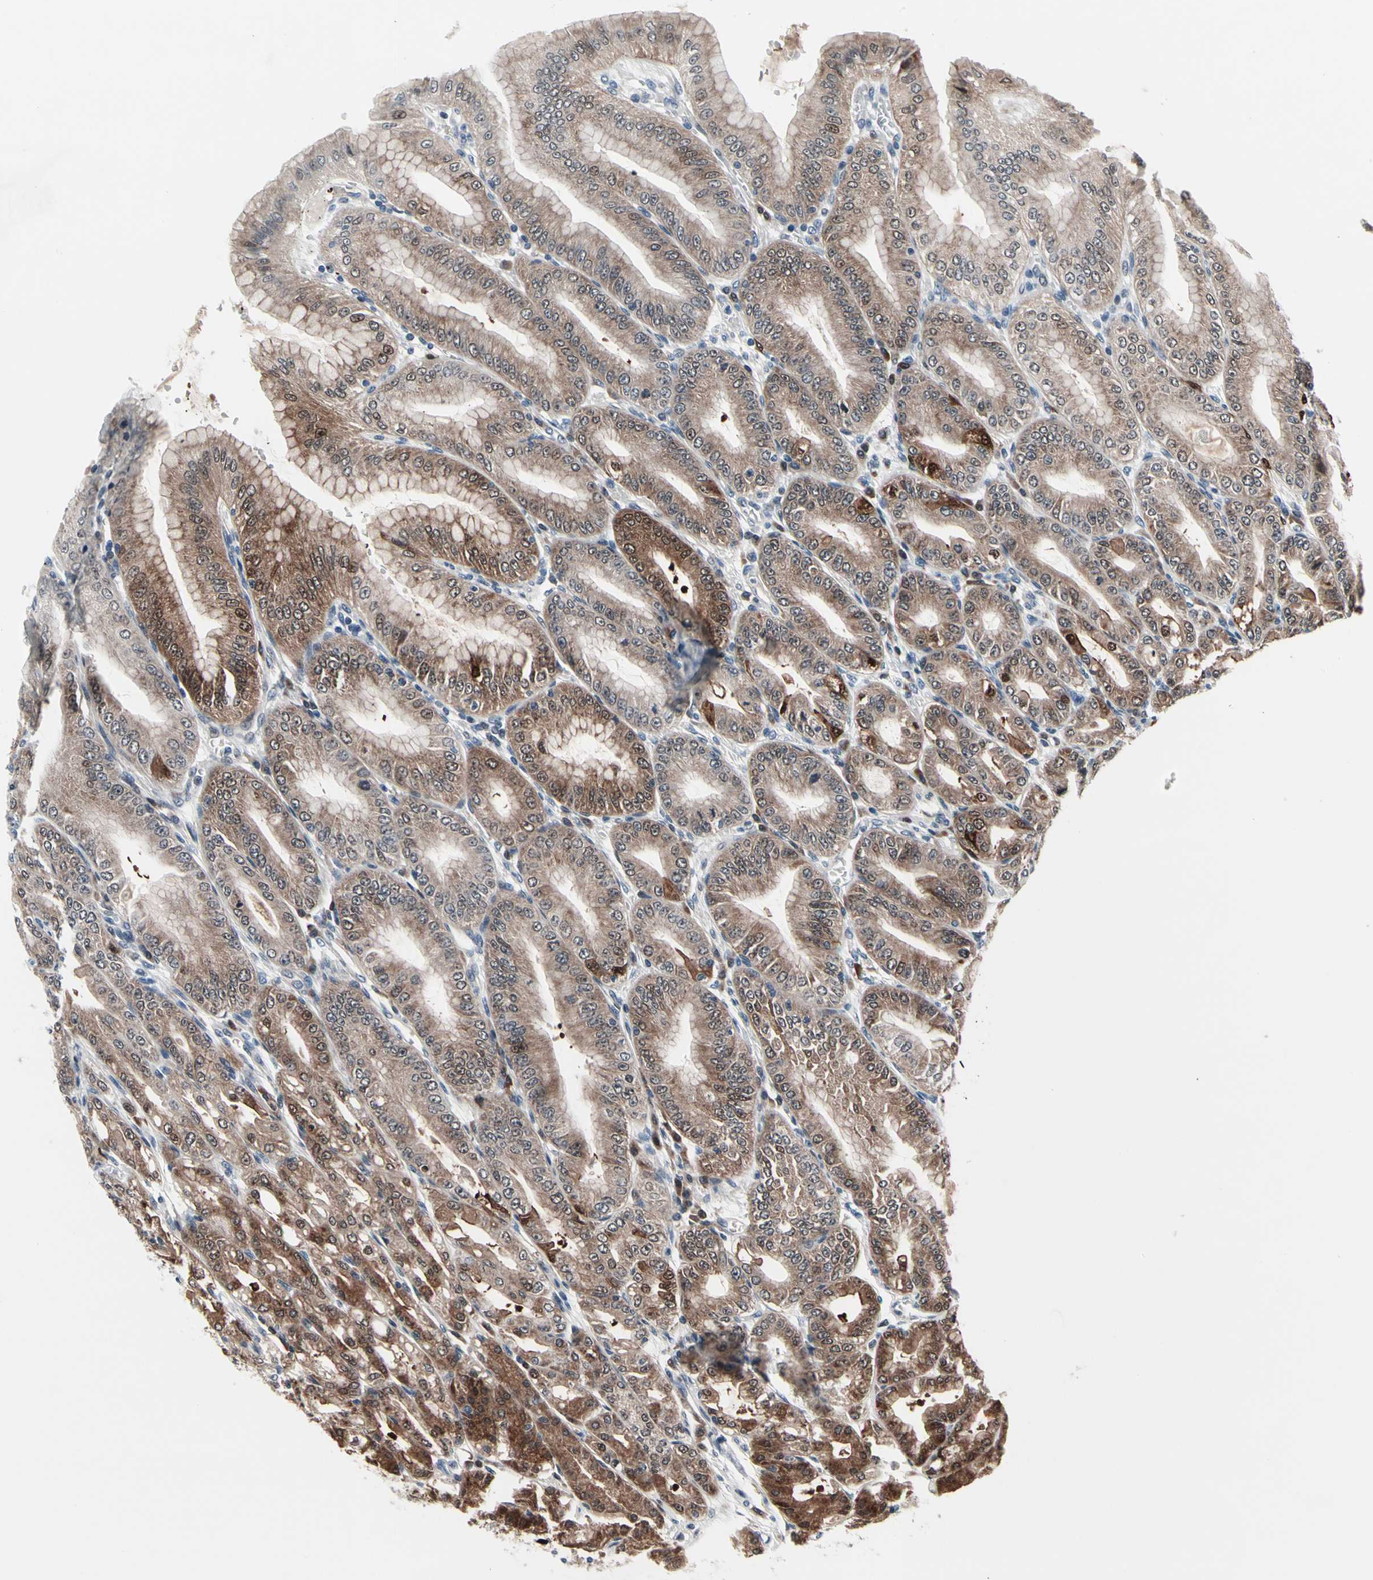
{"staining": {"intensity": "moderate", "quantity": "25%-75%", "location": "cytoplasmic/membranous,nuclear"}, "tissue": "stomach", "cell_type": "Glandular cells", "image_type": "normal", "snomed": [{"axis": "morphology", "description": "Normal tissue, NOS"}, {"axis": "topography", "description": "Stomach, lower"}], "caption": "DAB immunohistochemical staining of unremarkable human stomach shows moderate cytoplasmic/membranous,nuclear protein expression in about 25%-75% of glandular cells. (DAB IHC with brightfield microscopy, high magnification).", "gene": "TXN", "patient": {"sex": "male", "age": 71}}